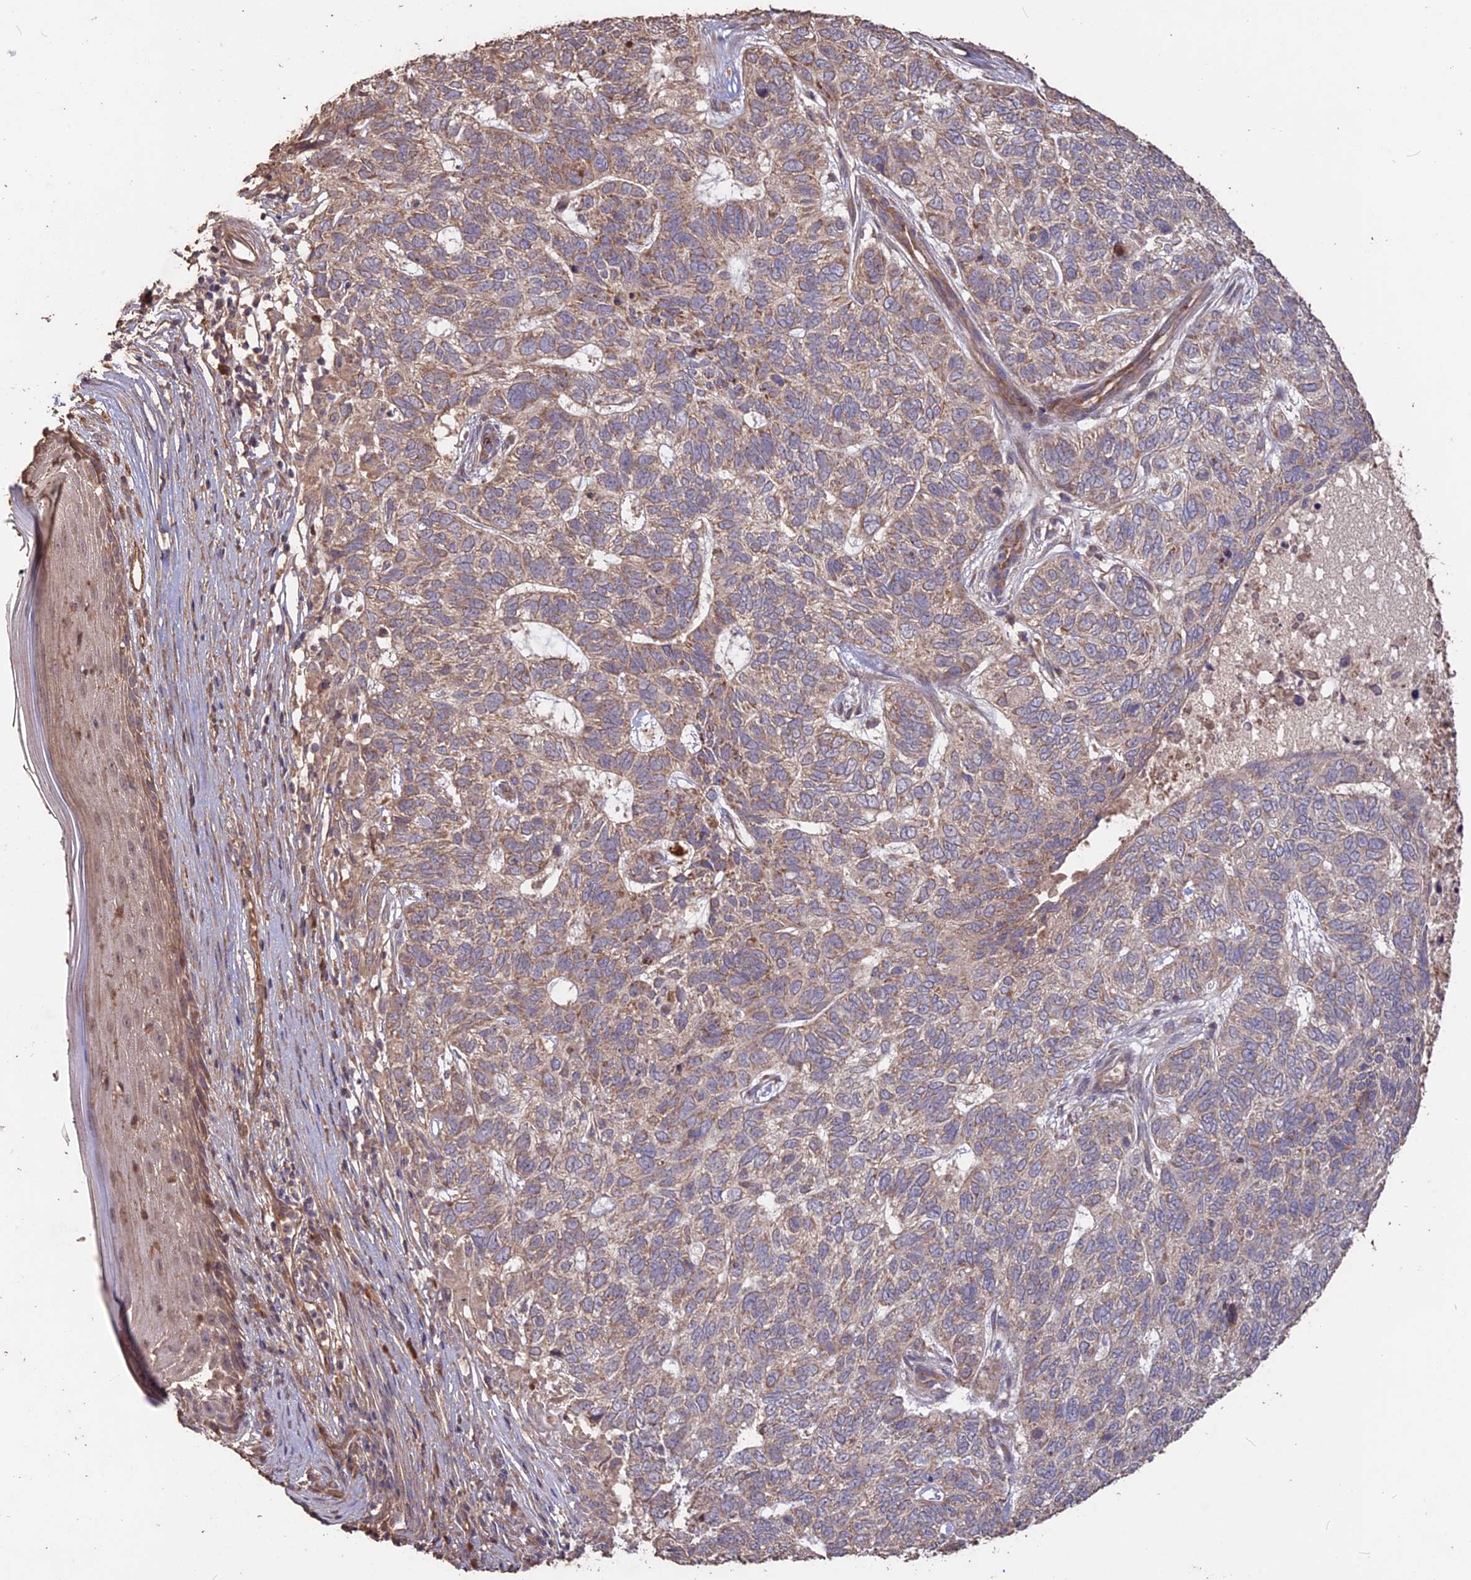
{"staining": {"intensity": "weak", "quantity": ">75%", "location": "cytoplasmic/membranous"}, "tissue": "skin cancer", "cell_type": "Tumor cells", "image_type": "cancer", "snomed": [{"axis": "morphology", "description": "Basal cell carcinoma"}, {"axis": "topography", "description": "Skin"}], "caption": "Basal cell carcinoma (skin) was stained to show a protein in brown. There is low levels of weak cytoplasmic/membranous expression in about >75% of tumor cells.", "gene": "LAYN", "patient": {"sex": "female", "age": 65}}